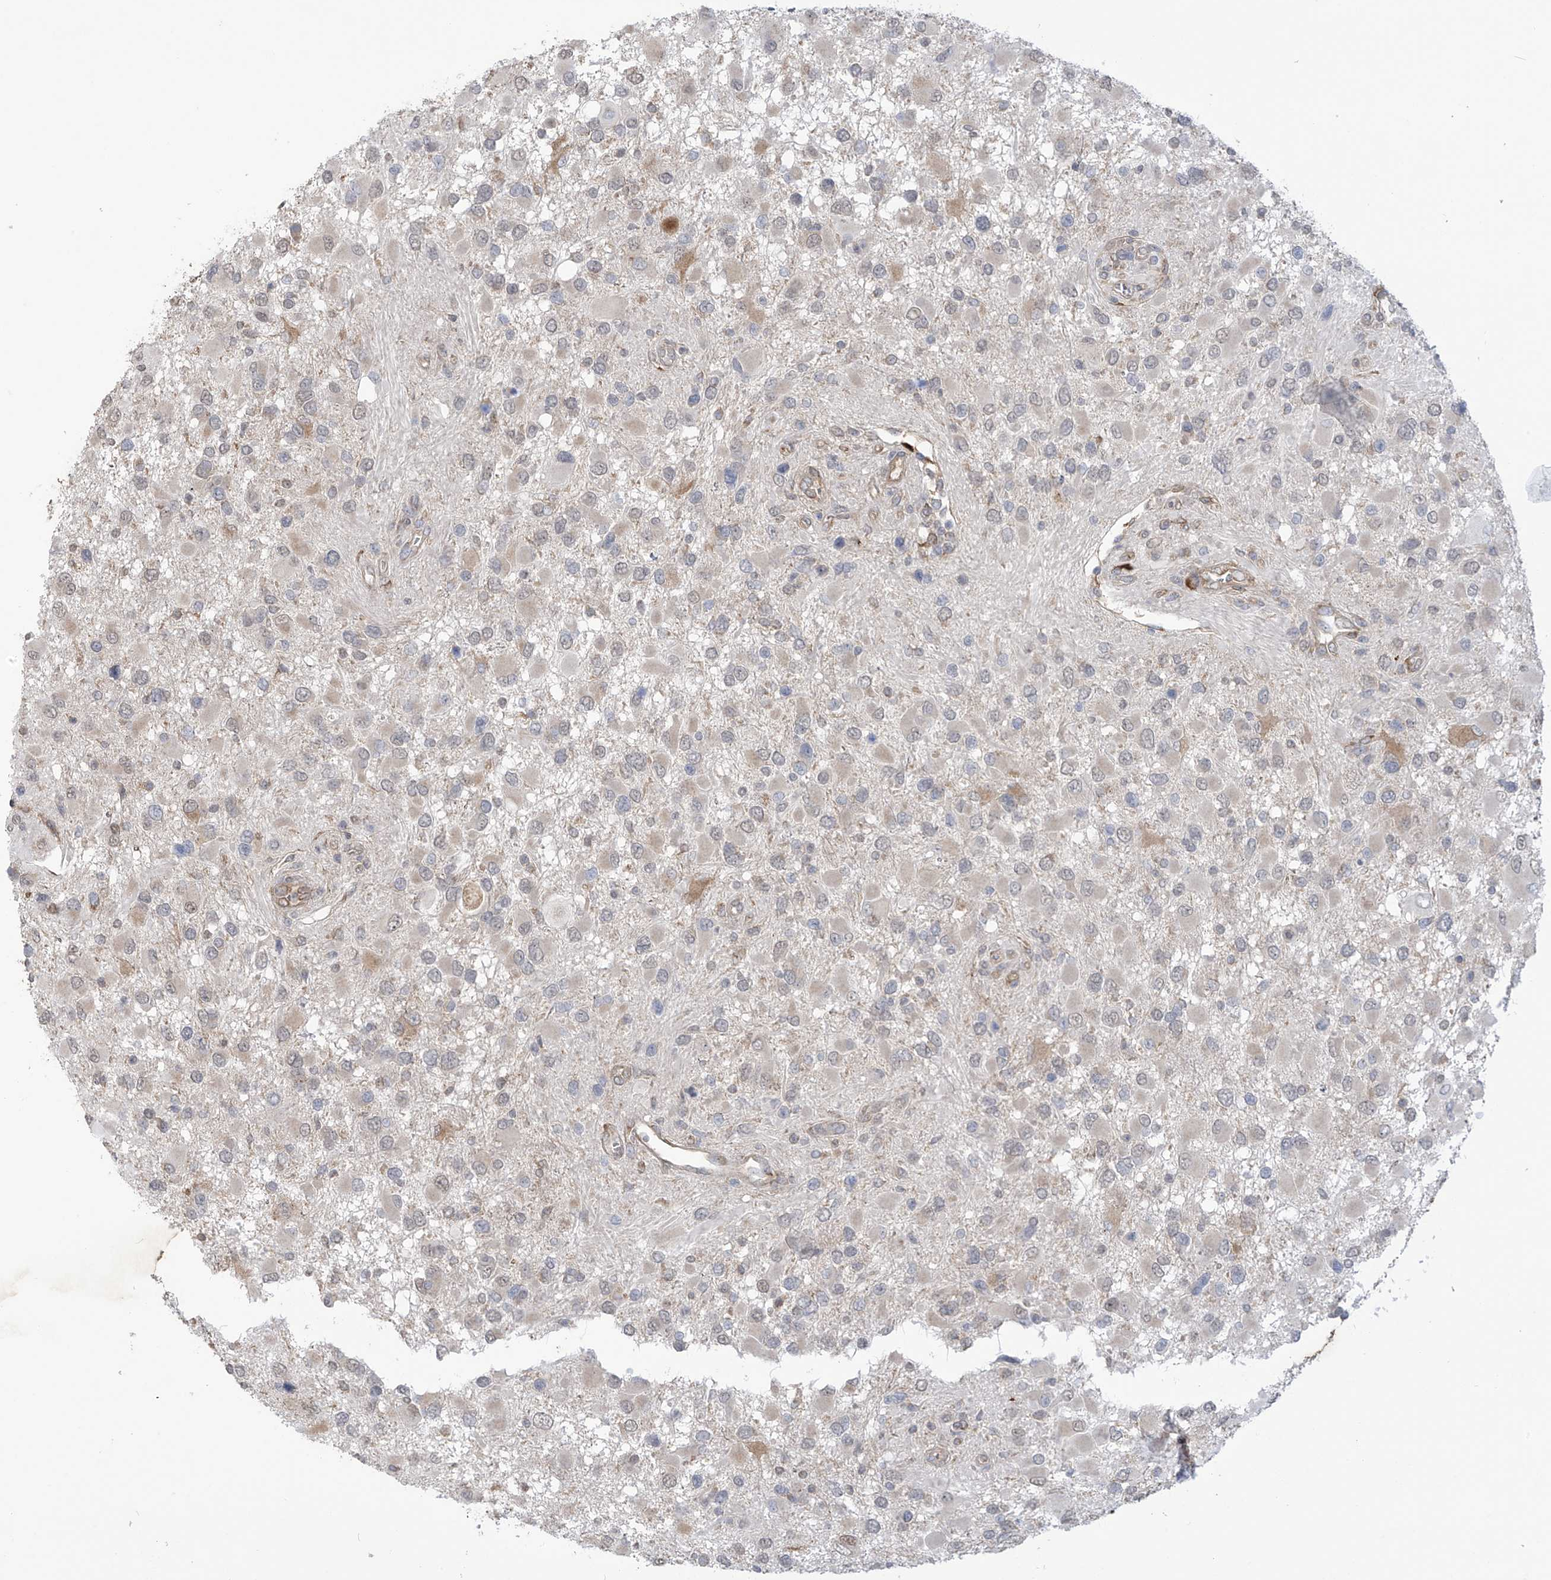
{"staining": {"intensity": "negative", "quantity": "none", "location": "none"}, "tissue": "glioma", "cell_type": "Tumor cells", "image_type": "cancer", "snomed": [{"axis": "morphology", "description": "Glioma, malignant, High grade"}, {"axis": "topography", "description": "Brain"}], "caption": "High magnification brightfield microscopy of malignant high-grade glioma stained with DAB (3,3'-diaminobenzidine) (brown) and counterstained with hematoxylin (blue): tumor cells show no significant staining.", "gene": "KIAA1522", "patient": {"sex": "male", "age": 53}}